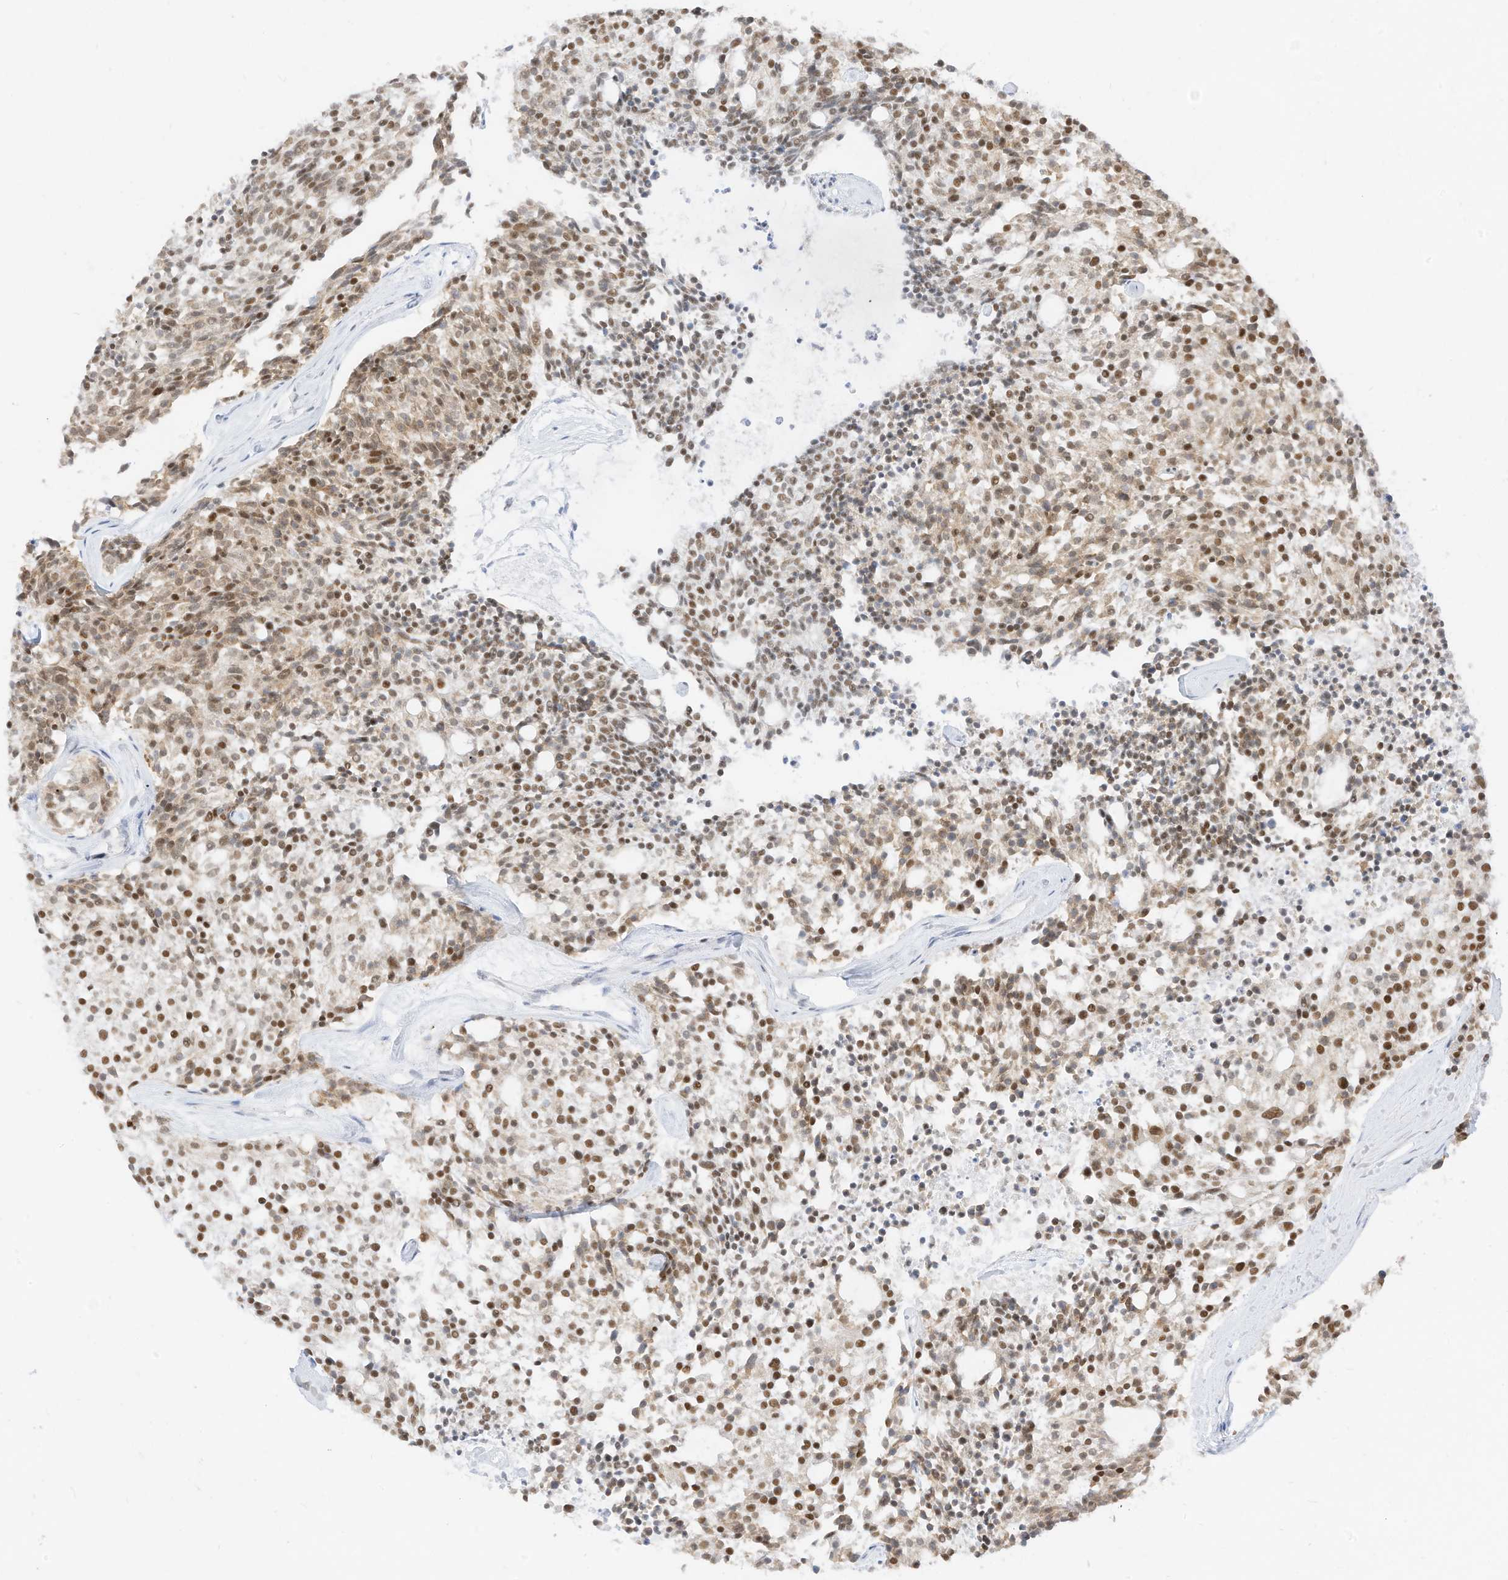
{"staining": {"intensity": "moderate", "quantity": ">75%", "location": "nuclear"}, "tissue": "carcinoid", "cell_type": "Tumor cells", "image_type": "cancer", "snomed": [{"axis": "morphology", "description": "Carcinoid, malignant, NOS"}, {"axis": "topography", "description": "Pancreas"}], "caption": "Human carcinoid stained for a protein (brown) displays moderate nuclear positive positivity in approximately >75% of tumor cells.", "gene": "SMARCA2", "patient": {"sex": "female", "age": 54}}